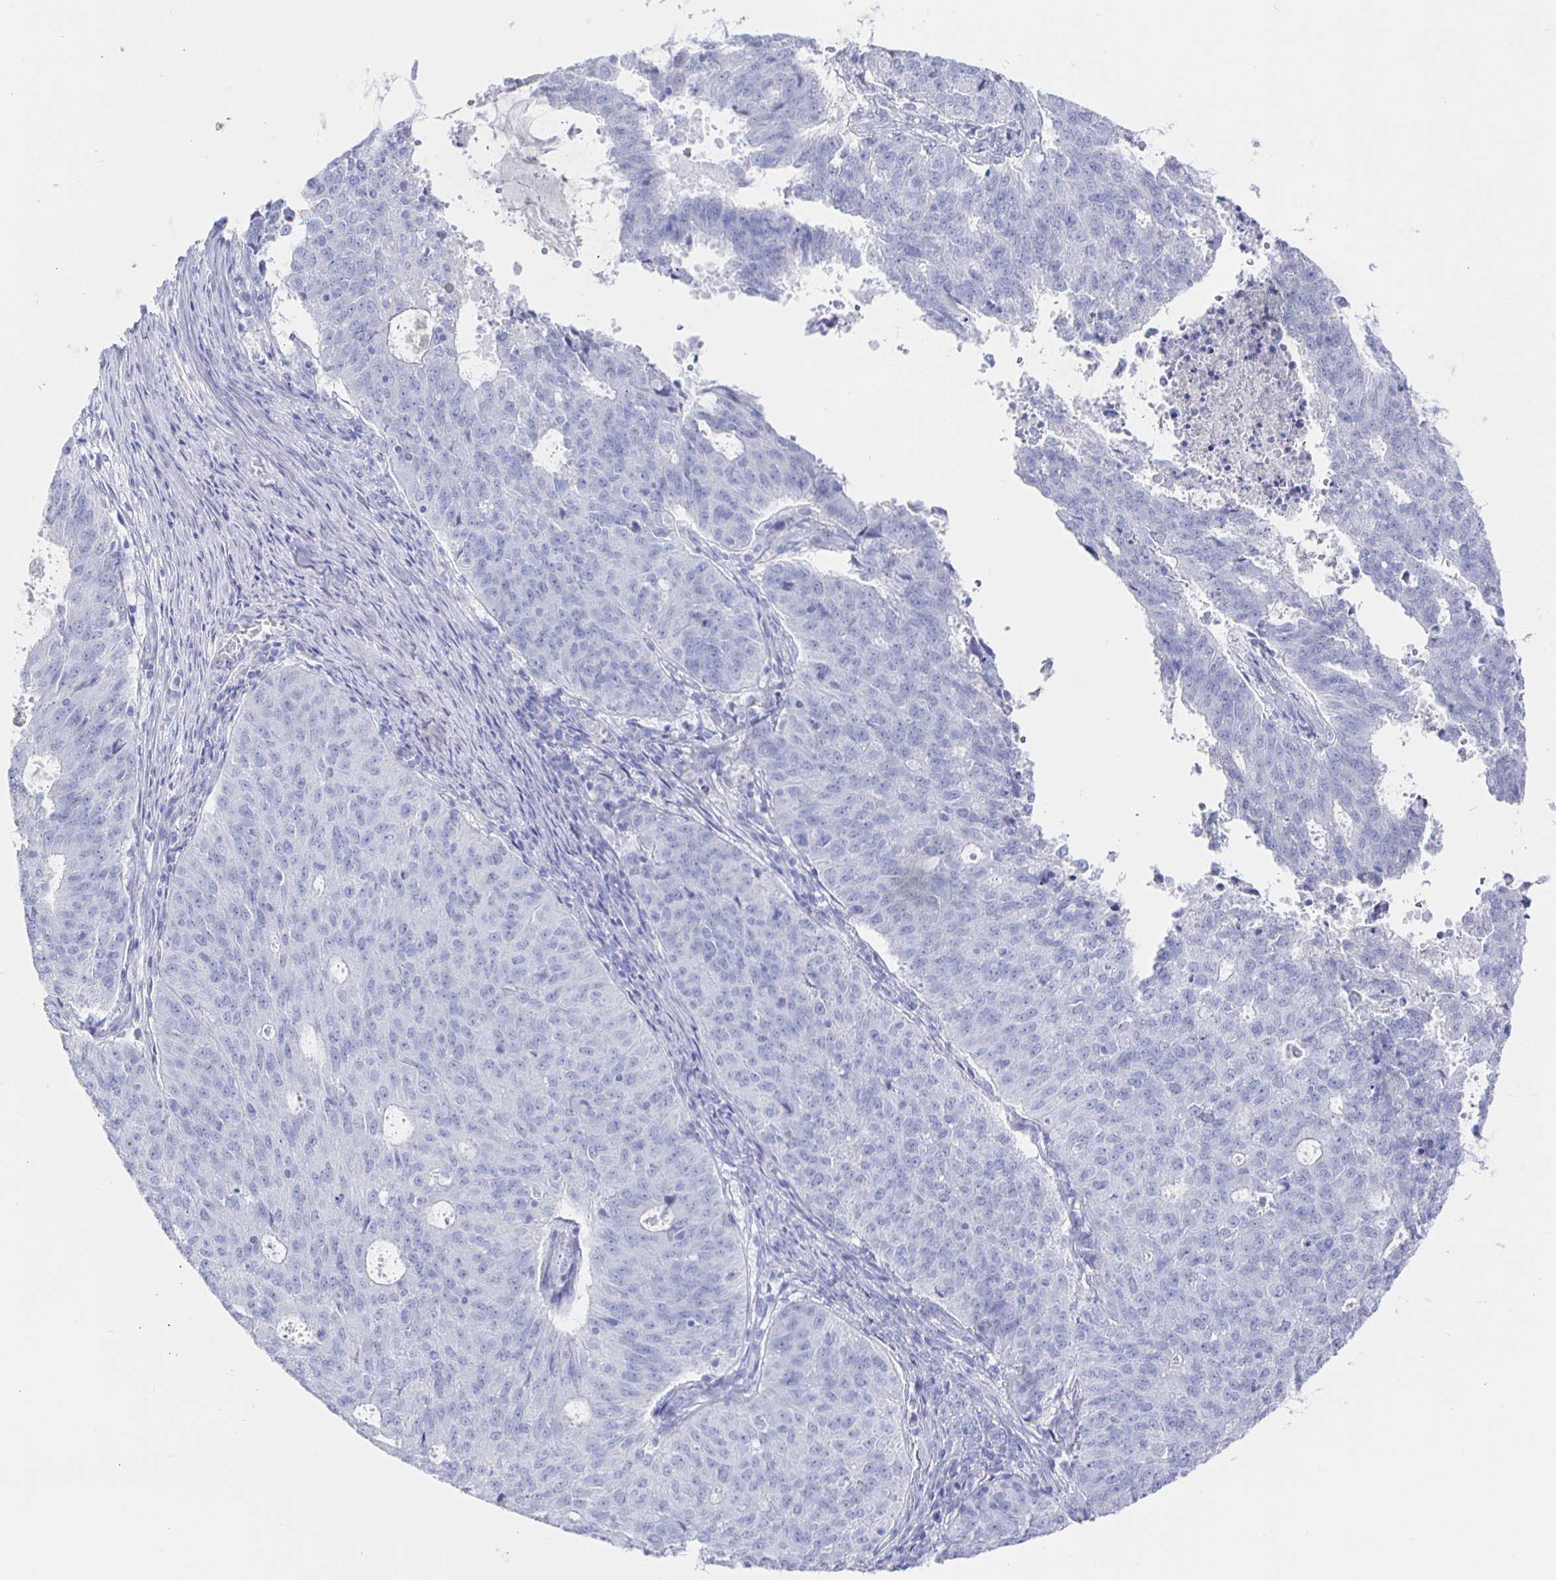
{"staining": {"intensity": "negative", "quantity": "none", "location": "none"}, "tissue": "endometrial cancer", "cell_type": "Tumor cells", "image_type": "cancer", "snomed": [{"axis": "morphology", "description": "Adenocarcinoma, NOS"}, {"axis": "topography", "description": "Endometrium"}], "caption": "IHC of human adenocarcinoma (endometrial) demonstrates no staining in tumor cells.", "gene": "CLCA1", "patient": {"sex": "female", "age": 82}}